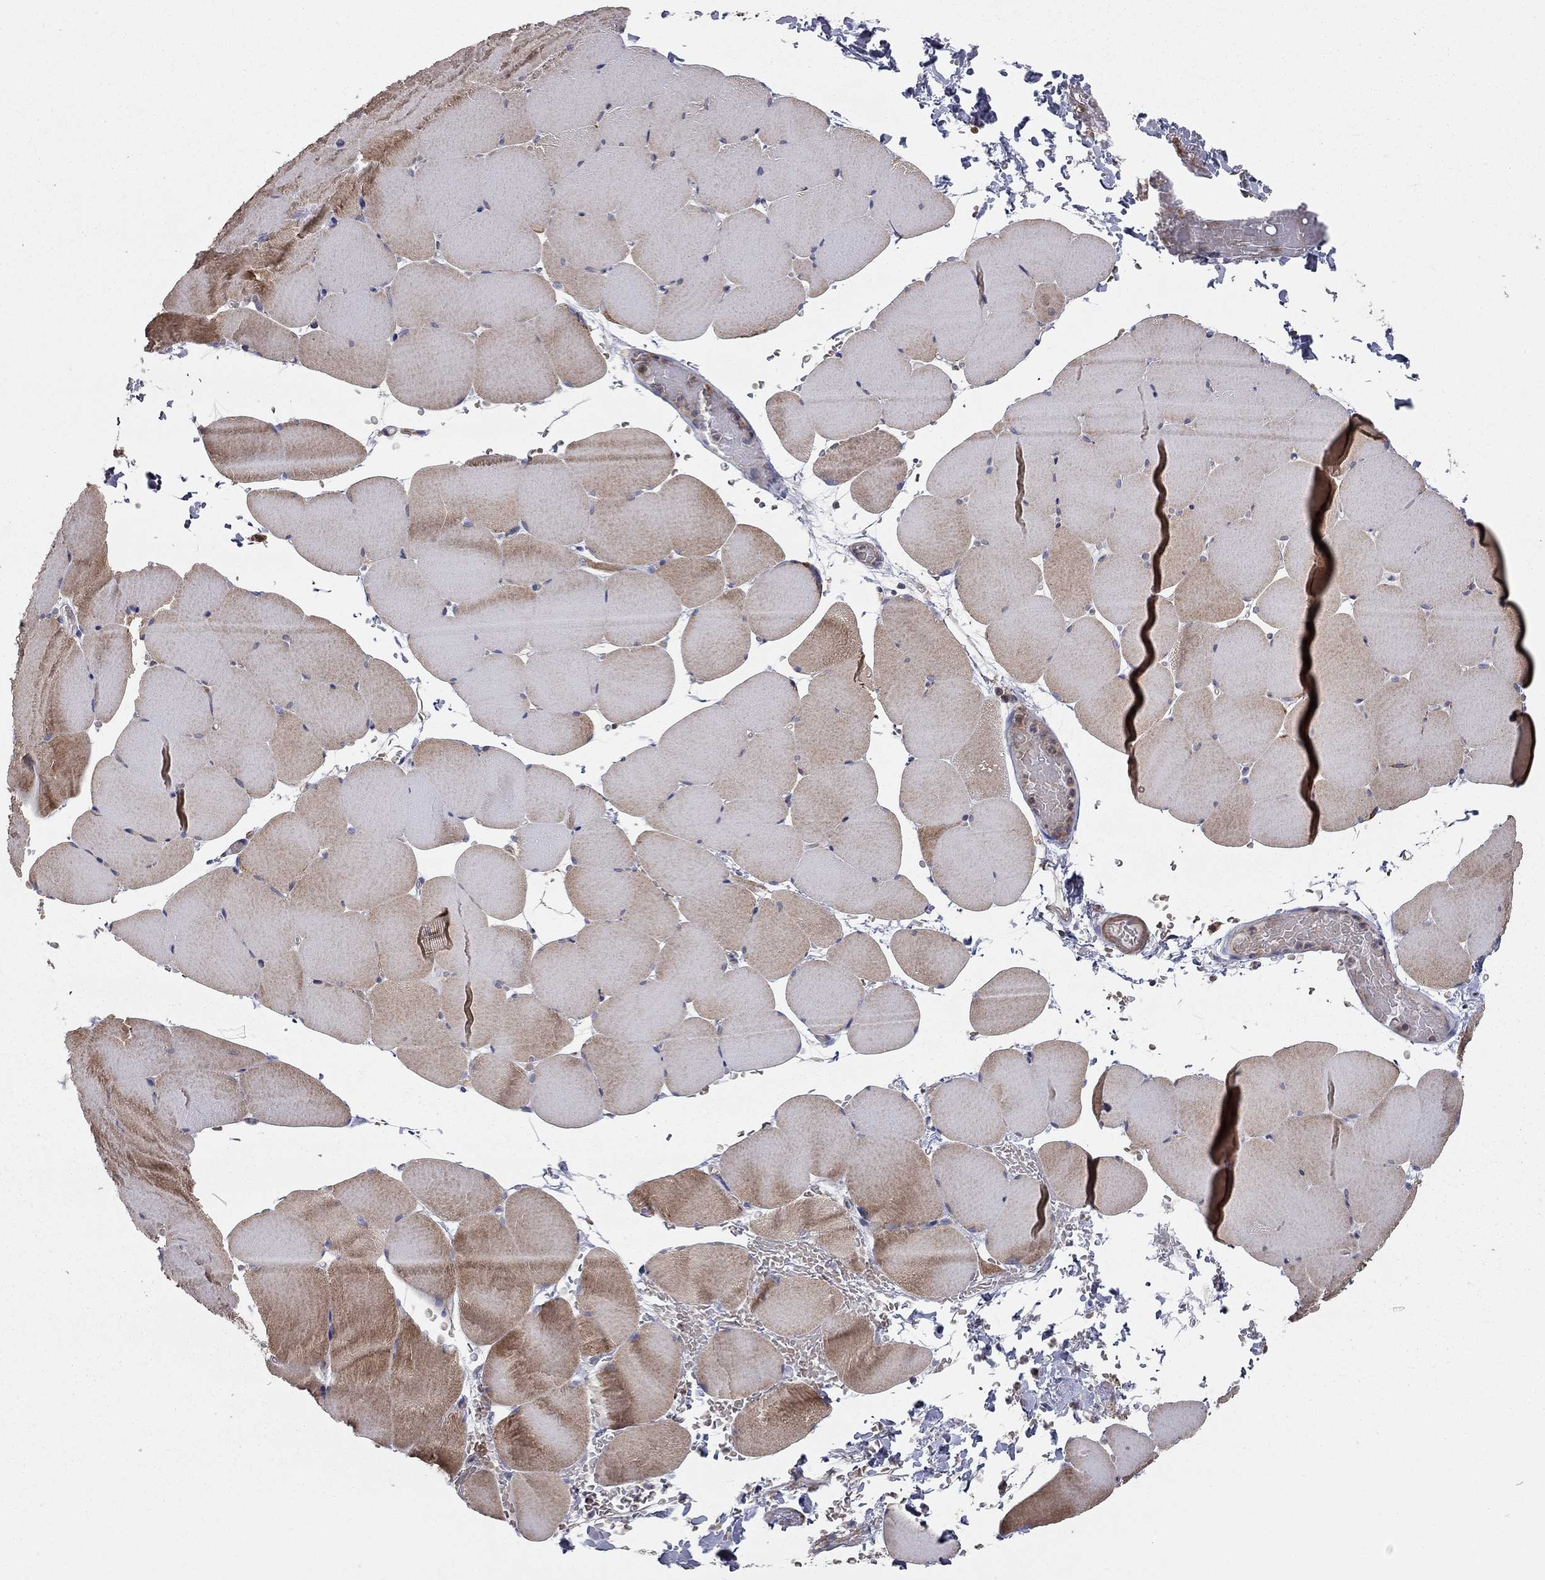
{"staining": {"intensity": "moderate", "quantity": "25%-75%", "location": "cytoplasmic/membranous"}, "tissue": "skeletal muscle", "cell_type": "Myocytes", "image_type": "normal", "snomed": [{"axis": "morphology", "description": "Normal tissue, NOS"}, {"axis": "topography", "description": "Skeletal muscle"}], "caption": "Immunohistochemical staining of normal human skeletal muscle displays 25%-75% levels of moderate cytoplasmic/membranous protein staining in approximately 25%-75% of myocytes. Ihc stains the protein in brown and the nuclei are stained blue.", "gene": "KANSL1L", "patient": {"sex": "female", "age": 37}}